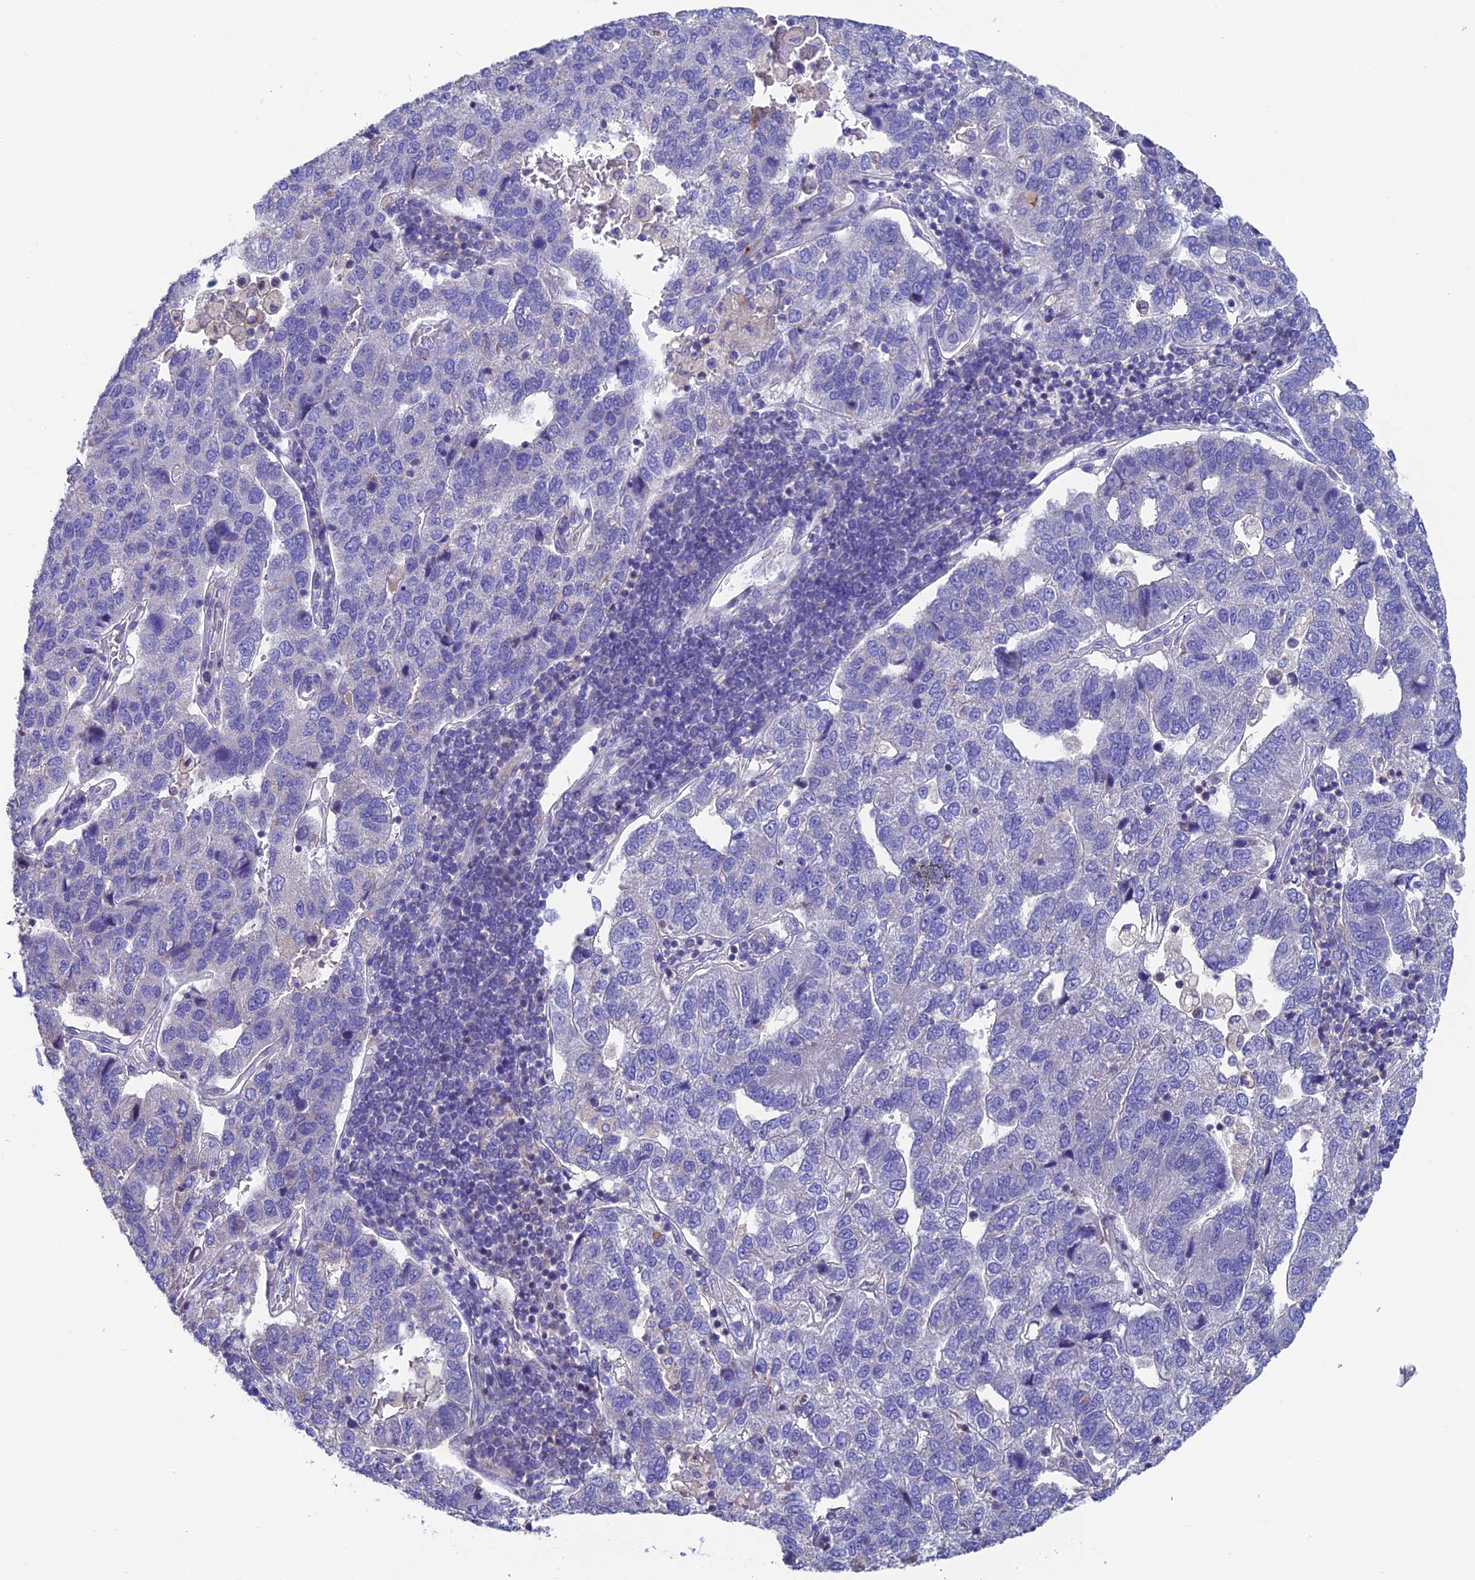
{"staining": {"intensity": "negative", "quantity": "none", "location": "none"}, "tissue": "pancreatic cancer", "cell_type": "Tumor cells", "image_type": "cancer", "snomed": [{"axis": "morphology", "description": "Adenocarcinoma, NOS"}, {"axis": "topography", "description": "Pancreas"}], "caption": "DAB (3,3'-diaminobenzidine) immunohistochemical staining of pancreatic cancer (adenocarcinoma) exhibits no significant staining in tumor cells.", "gene": "FAM178B", "patient": {"sex": "female", "age": 61}}